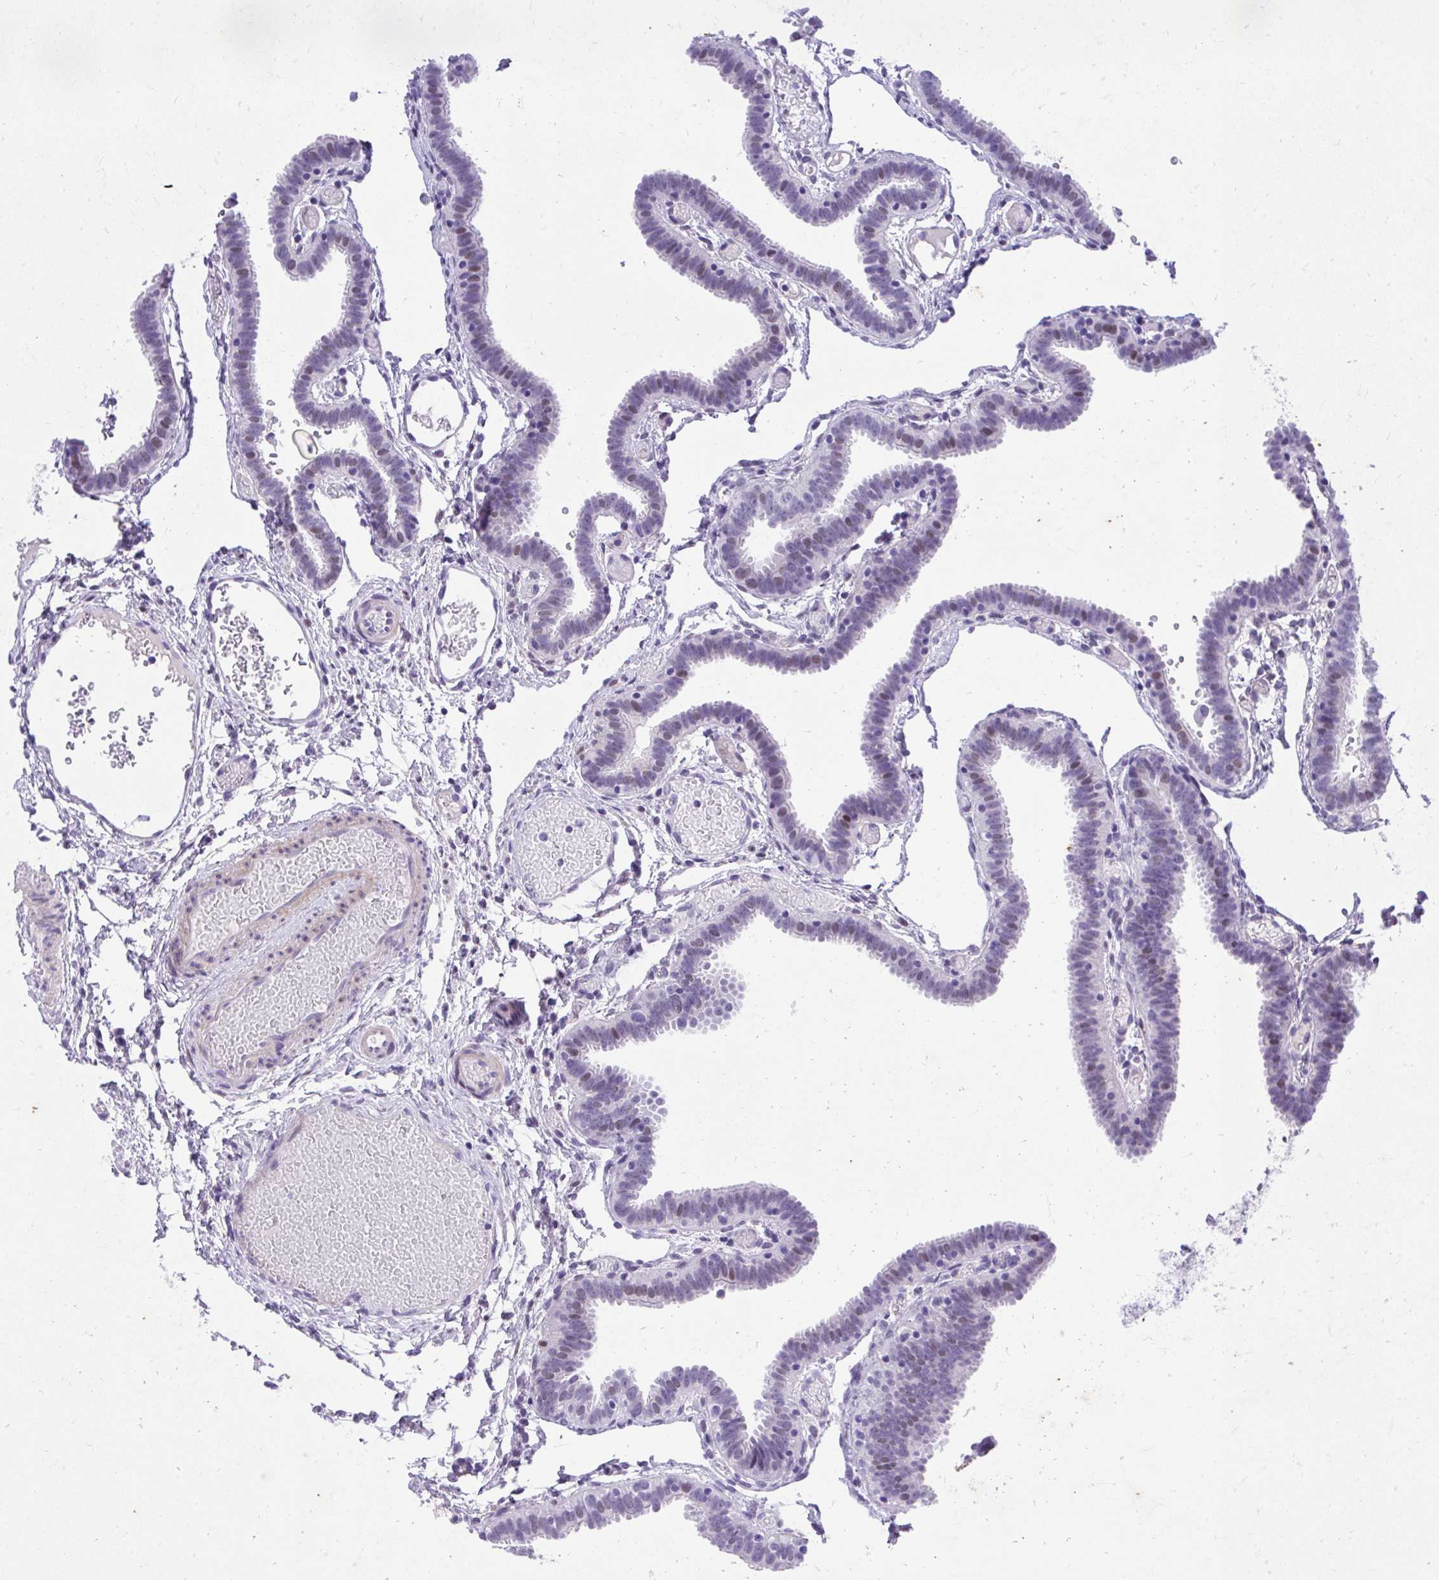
{"staining": {"intensity": "moderate", "quantity": "25%-75%", "location": "nuclear"}, "tissue": "fallopian tube", "cell_type": "Glandular cells", "image_type": "normal", "snomed": [{"axis": "morphology", "description": "Normal tissue, NOS"}, {"axis": "topography", "description": "Fallopian tube"}], "caption": "Immunohistochemistry (IHC) of unremarkable fallopian tube displays medium levels of moderate nuclear positivity in approximately 25%-75% of glandular cells.", "gene": "KLK1", "patient": {"sex": "female", "age": 37}}